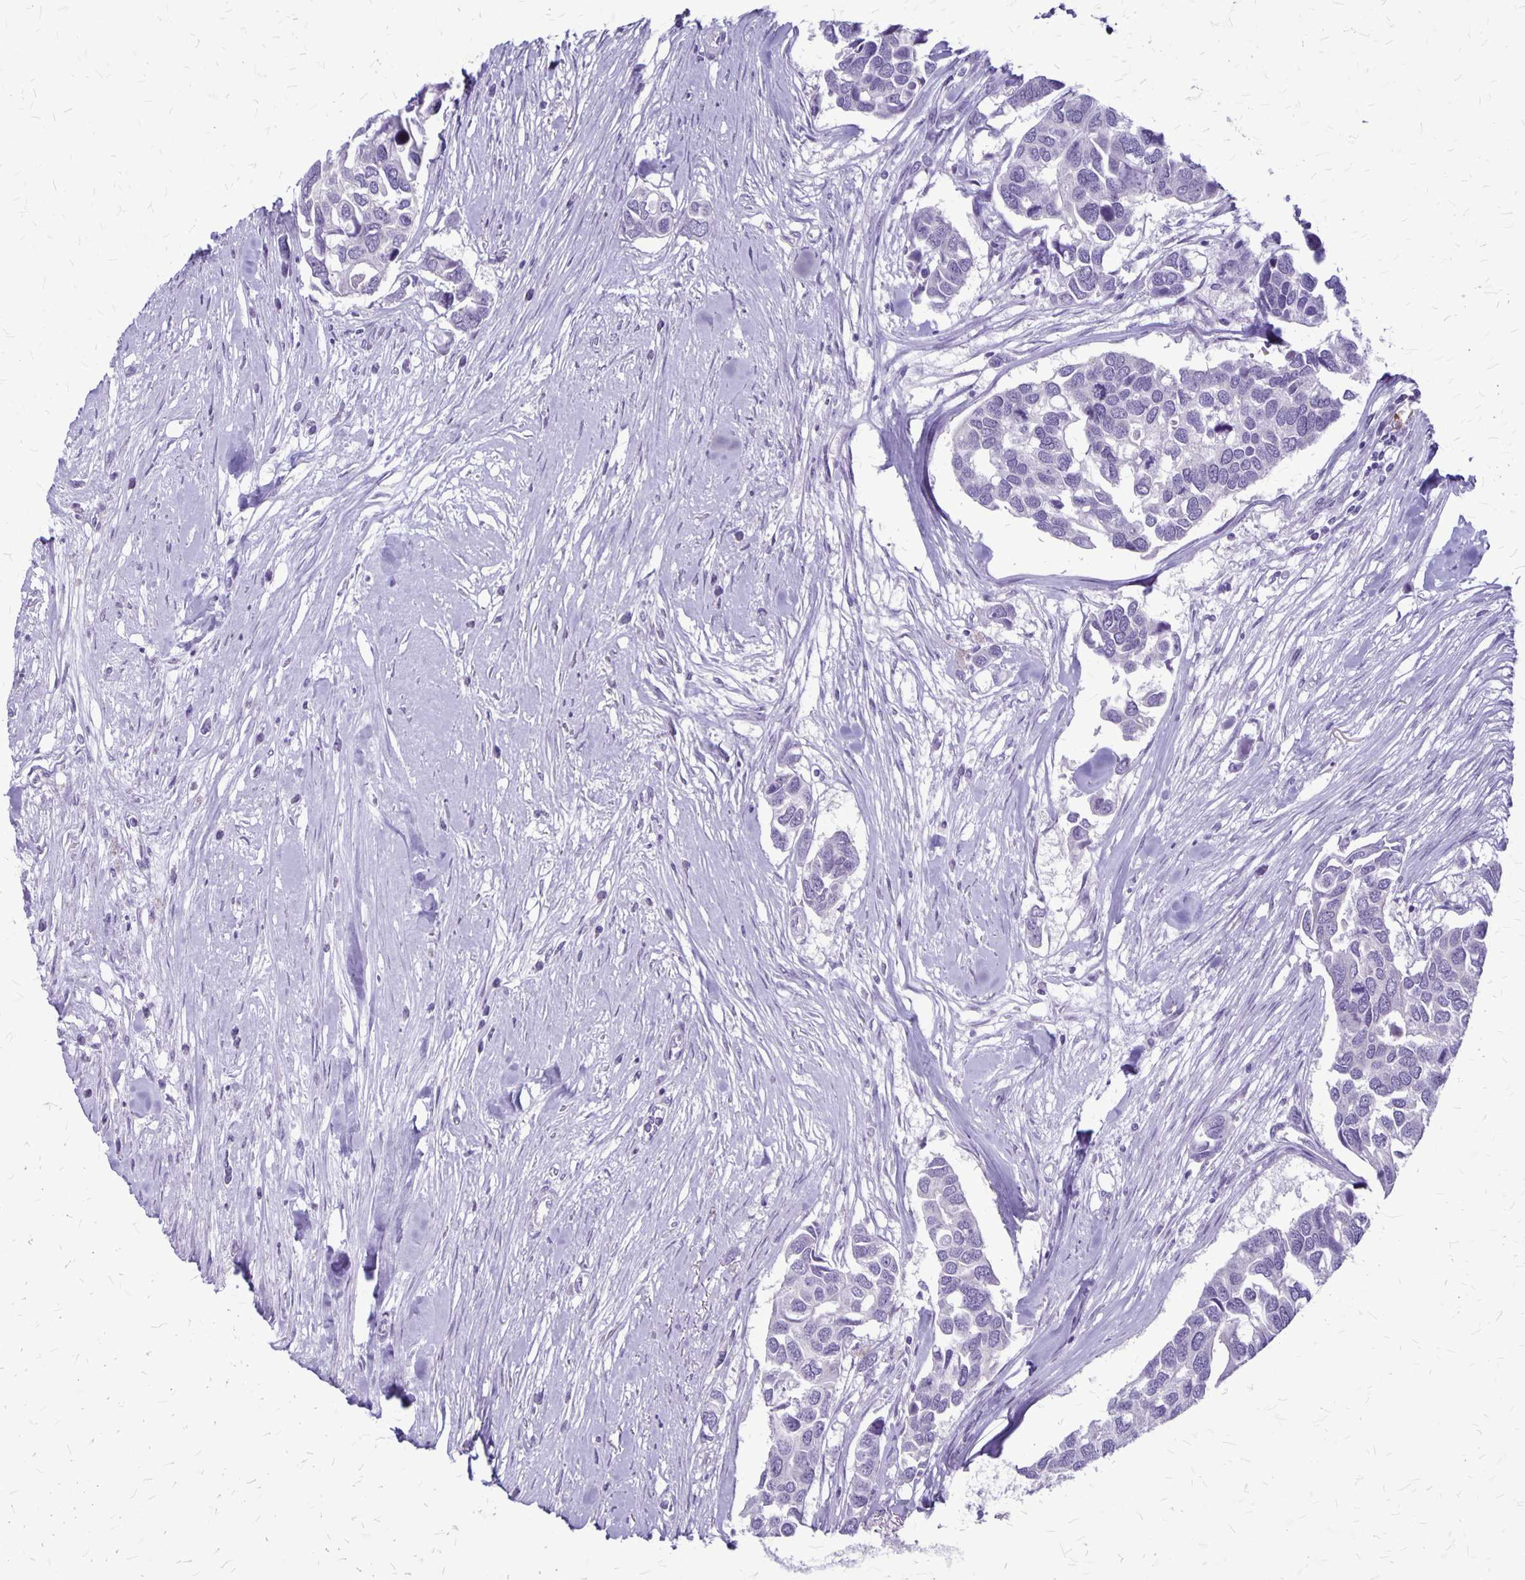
{"staining": {"intensity": "negative", "quantity": "none", "location": "none"}, "tissue": "breast cancer", "cell_type": "Tumor cells", "image_type": "cancer", "snomed": [{"axis": "morphology", "description": "Duct carcinoma"}, {"axis": "topography", "description": "Breast"}], "caption": "Tumor cells are negative for brown protein staining in breast cancer (invasive ductal carcinoma).", "gene": "PLXNB3", "patient": {"sex": "female", "age": 83}}